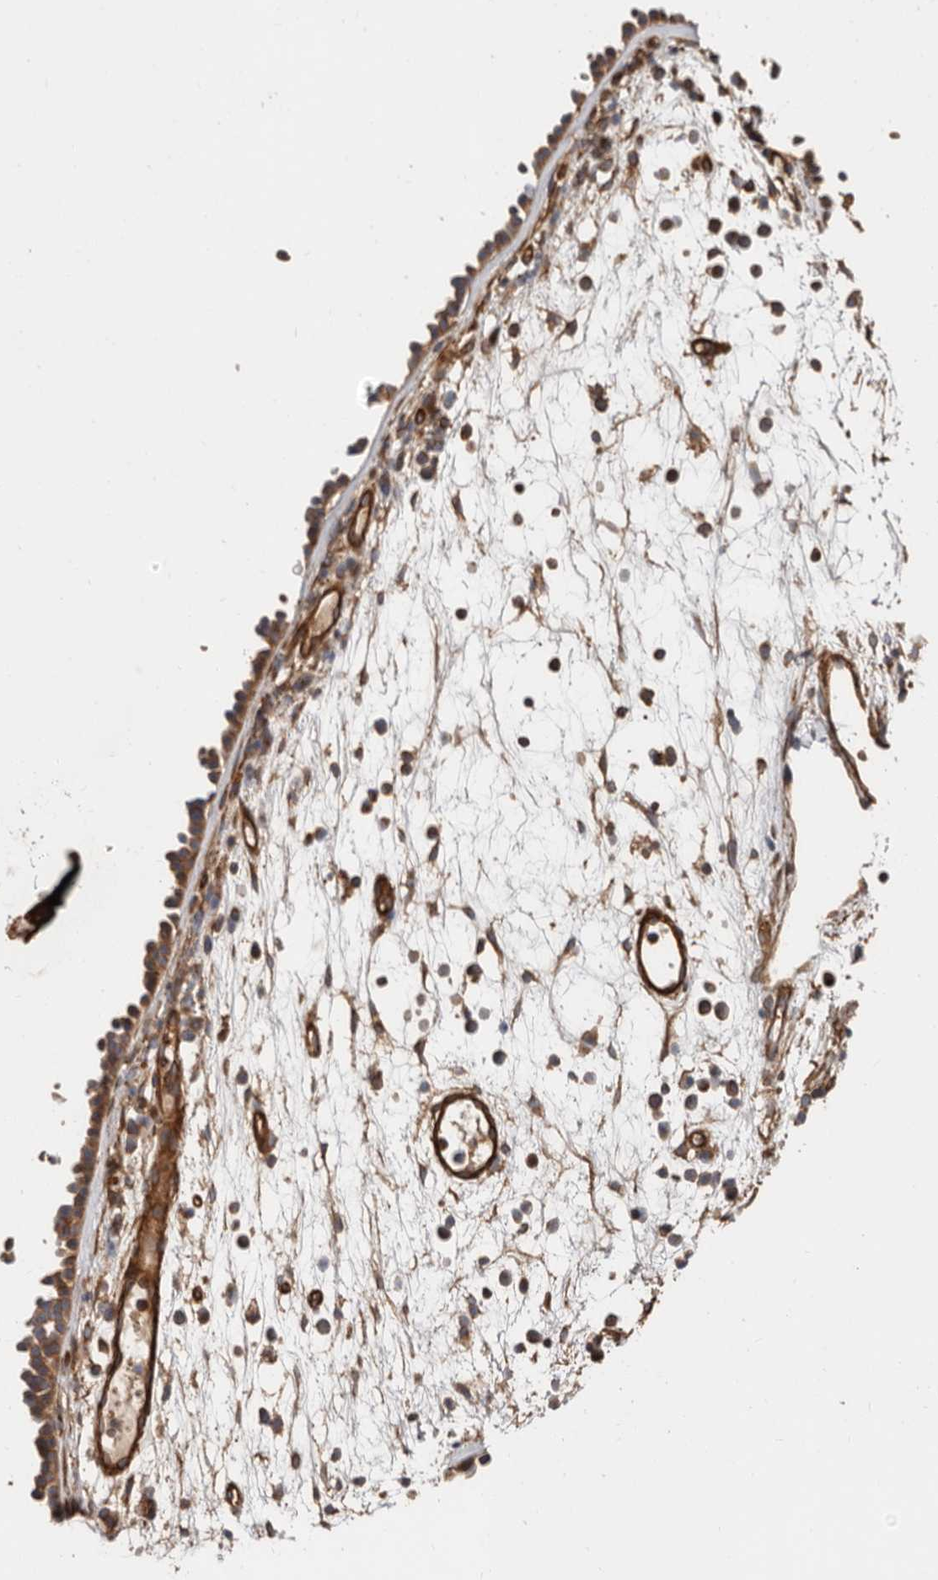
{"staining": {"intensity": "moderate", "quantity": ">75%", "location": "cytoplasmic/membranous"}, "tissue": "nasopharynx", "cell_type": "Respiratory epithelial cells", "image_type": "normal", "snomed": [{"axis": "morphology", "description": "Normal tissue, NOS"}, {"axis": "morphology", "description": "Inflammation, NOS"}, {"axis": "morphology", "description": "Malignant melanoma, Metastatic site"}, {"axis": "topography", "description": "Nasopharynx"}], "caption": "Respiratory epithelial cells demonstrate moderate cytoplasmic/membranous expression in about >75% of cells in normal nasopharynx. (DAB (3,3'-diaminobenzidine) IHC with brightfield microscopy, high magnification).", "gene": "TMC7", "patient": {"sex": "male", "age": 70}}